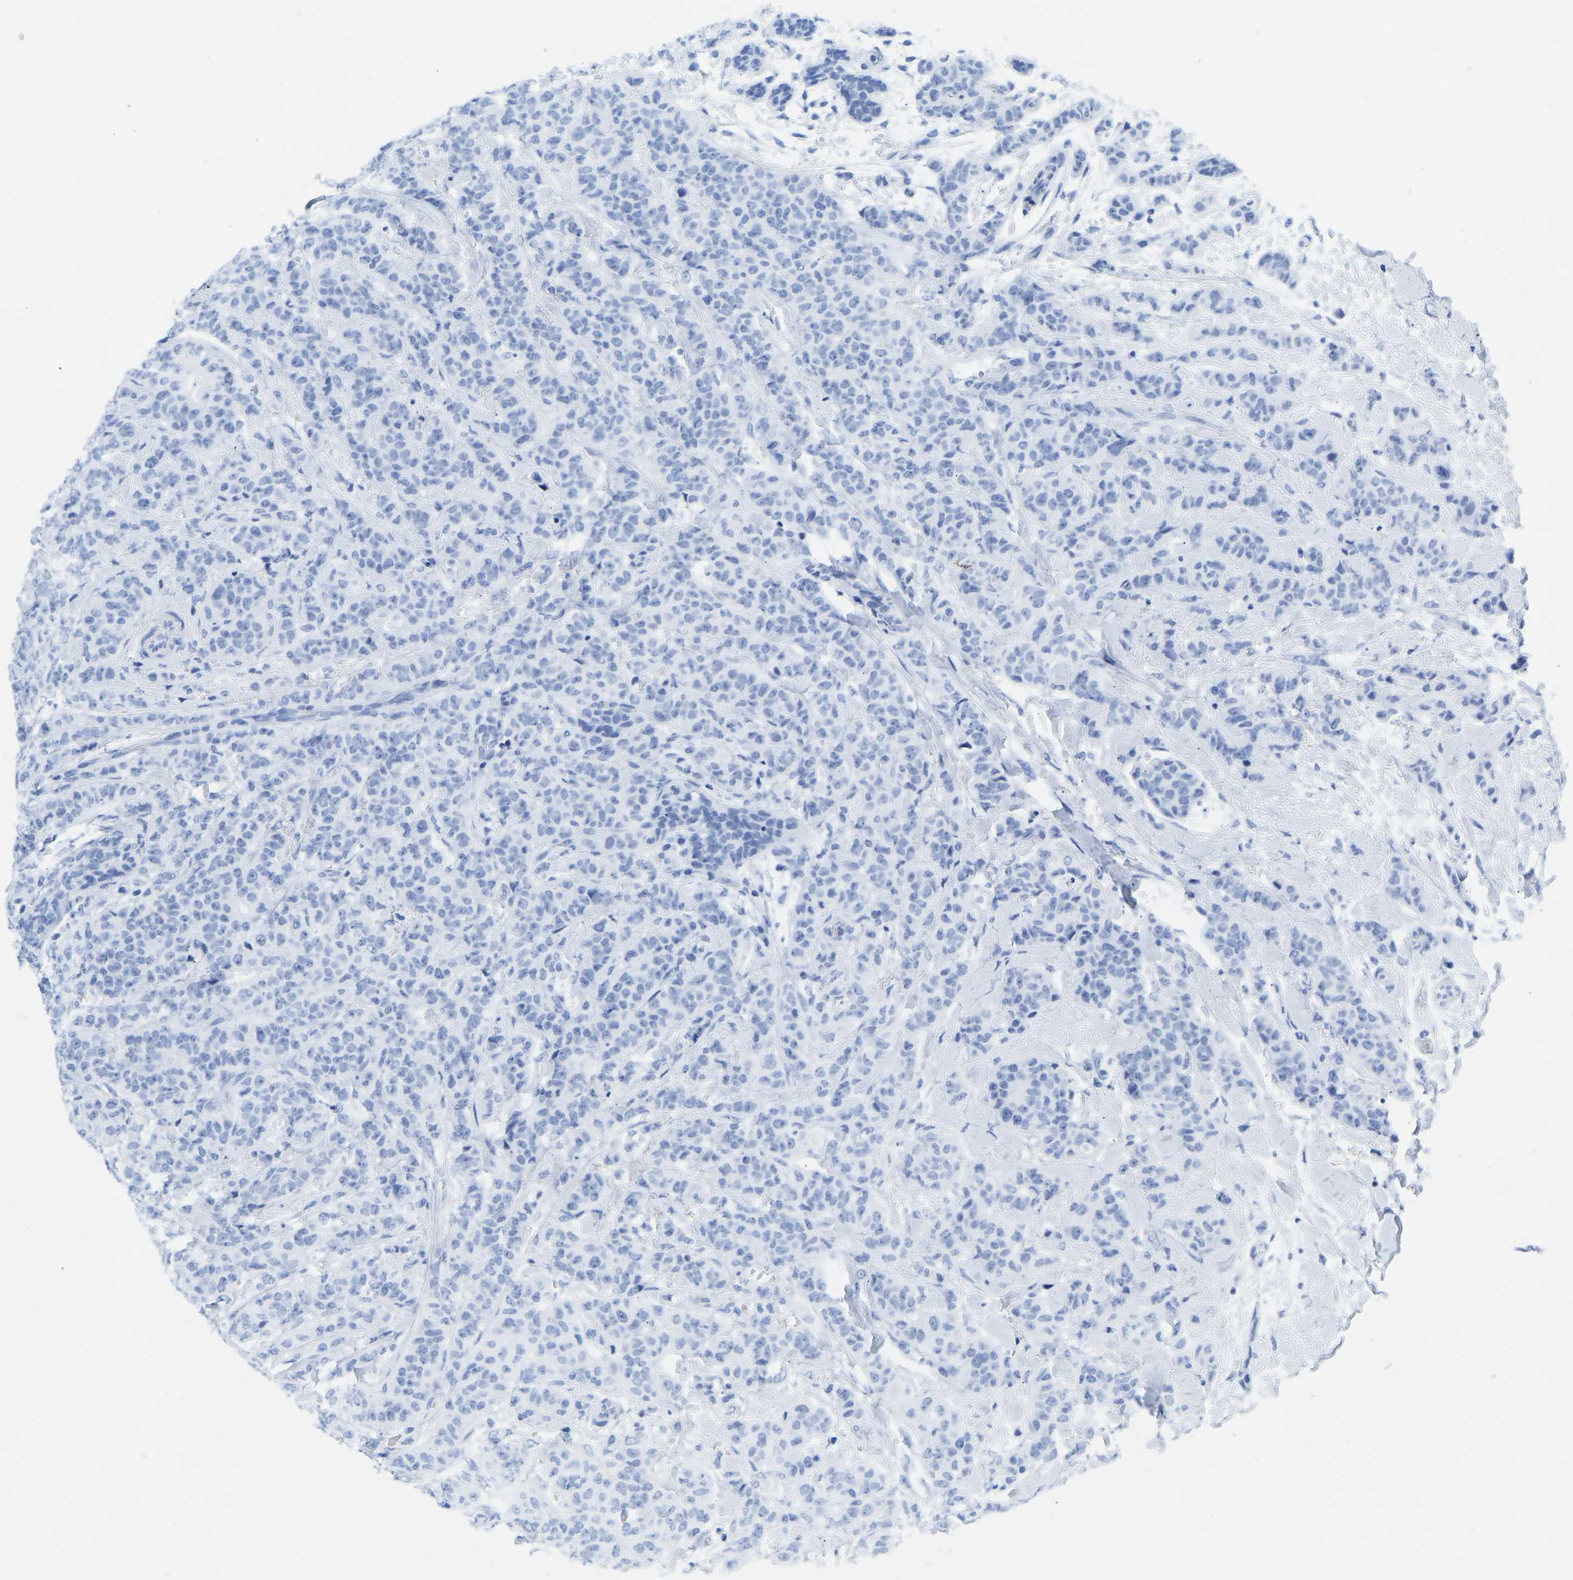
{"staining": {"intensity": "negative", "quantity": "none", "location": "none"}, "tissue": "breast cancer", "cell_type": "Tumor cells", "image_type": "cancer", "snomed": [{"axis": "morphology", "description": "Normal tissue, NOS"}, {"axis": "morphology", "description": "Duct carcinoma"}, {"axis": "topography", "description": "Breast"}], "caption": "IHC photomicrograph of breast cancer stained for a protein (brown), which displays no expression in tumor cells.", "gene": "ELMO2", "patient": {"sex": "female", "age": 40}}